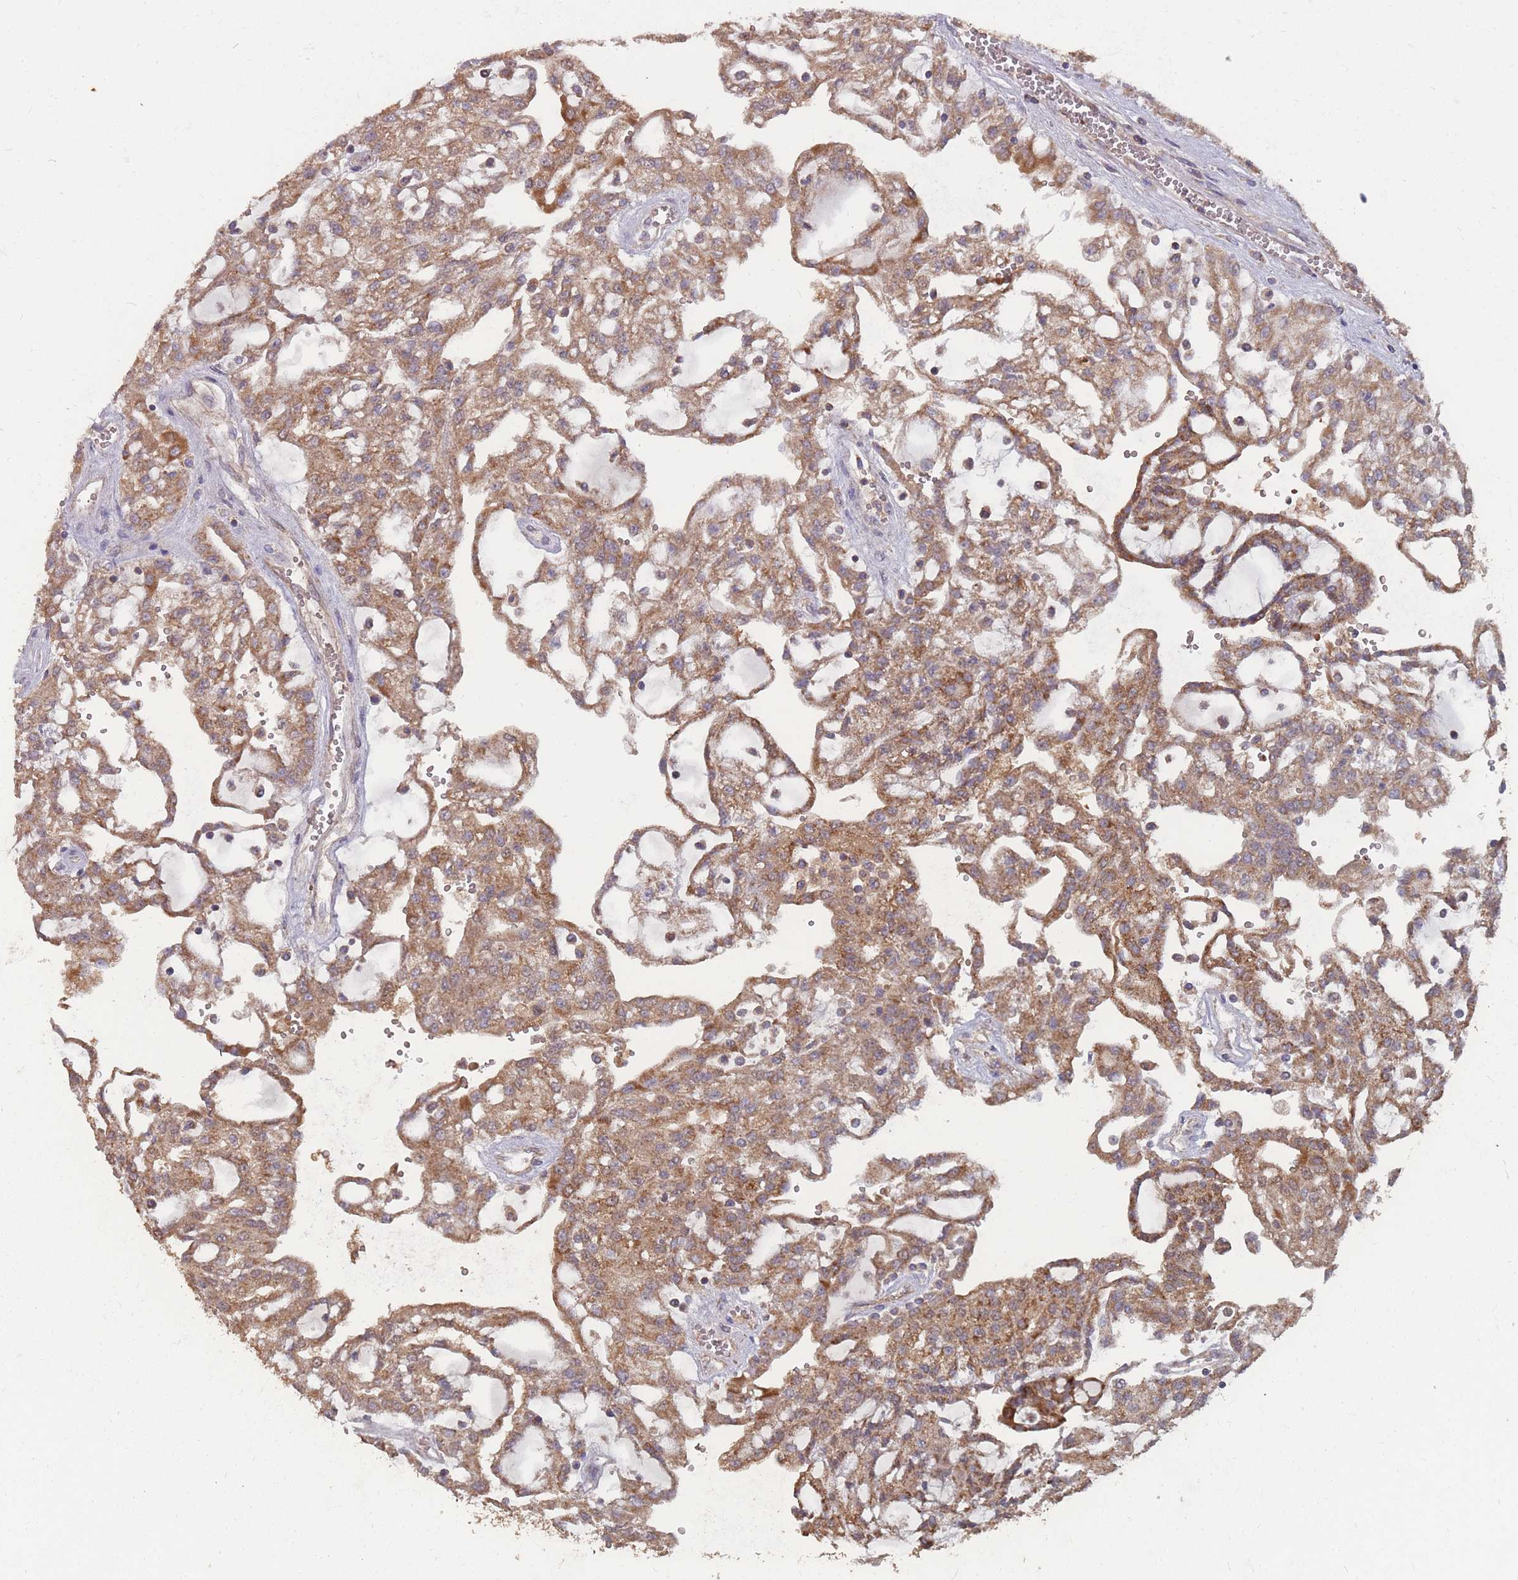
{"staining": {"intensity": "moderate", "quantity": ">75%", "location": "cytoplasmic/membranous"}, "tissue": "renal cancer", "cell_type": "Tumor cells", "image_type": "cancer", "snomed": [{"axis": "morphology", "description": "Adenocarcinoma, NOS"}, {"axis": "topography", "description": "Kidney"}], "caption": "A brown stain shows moderate cytoplasmic/membranous positivity of a protein in human renal cancer (adenocarcinoma) tumor cells.", "gene": "SLC35B4", "patient": {"sex": "male", "age": 63}}